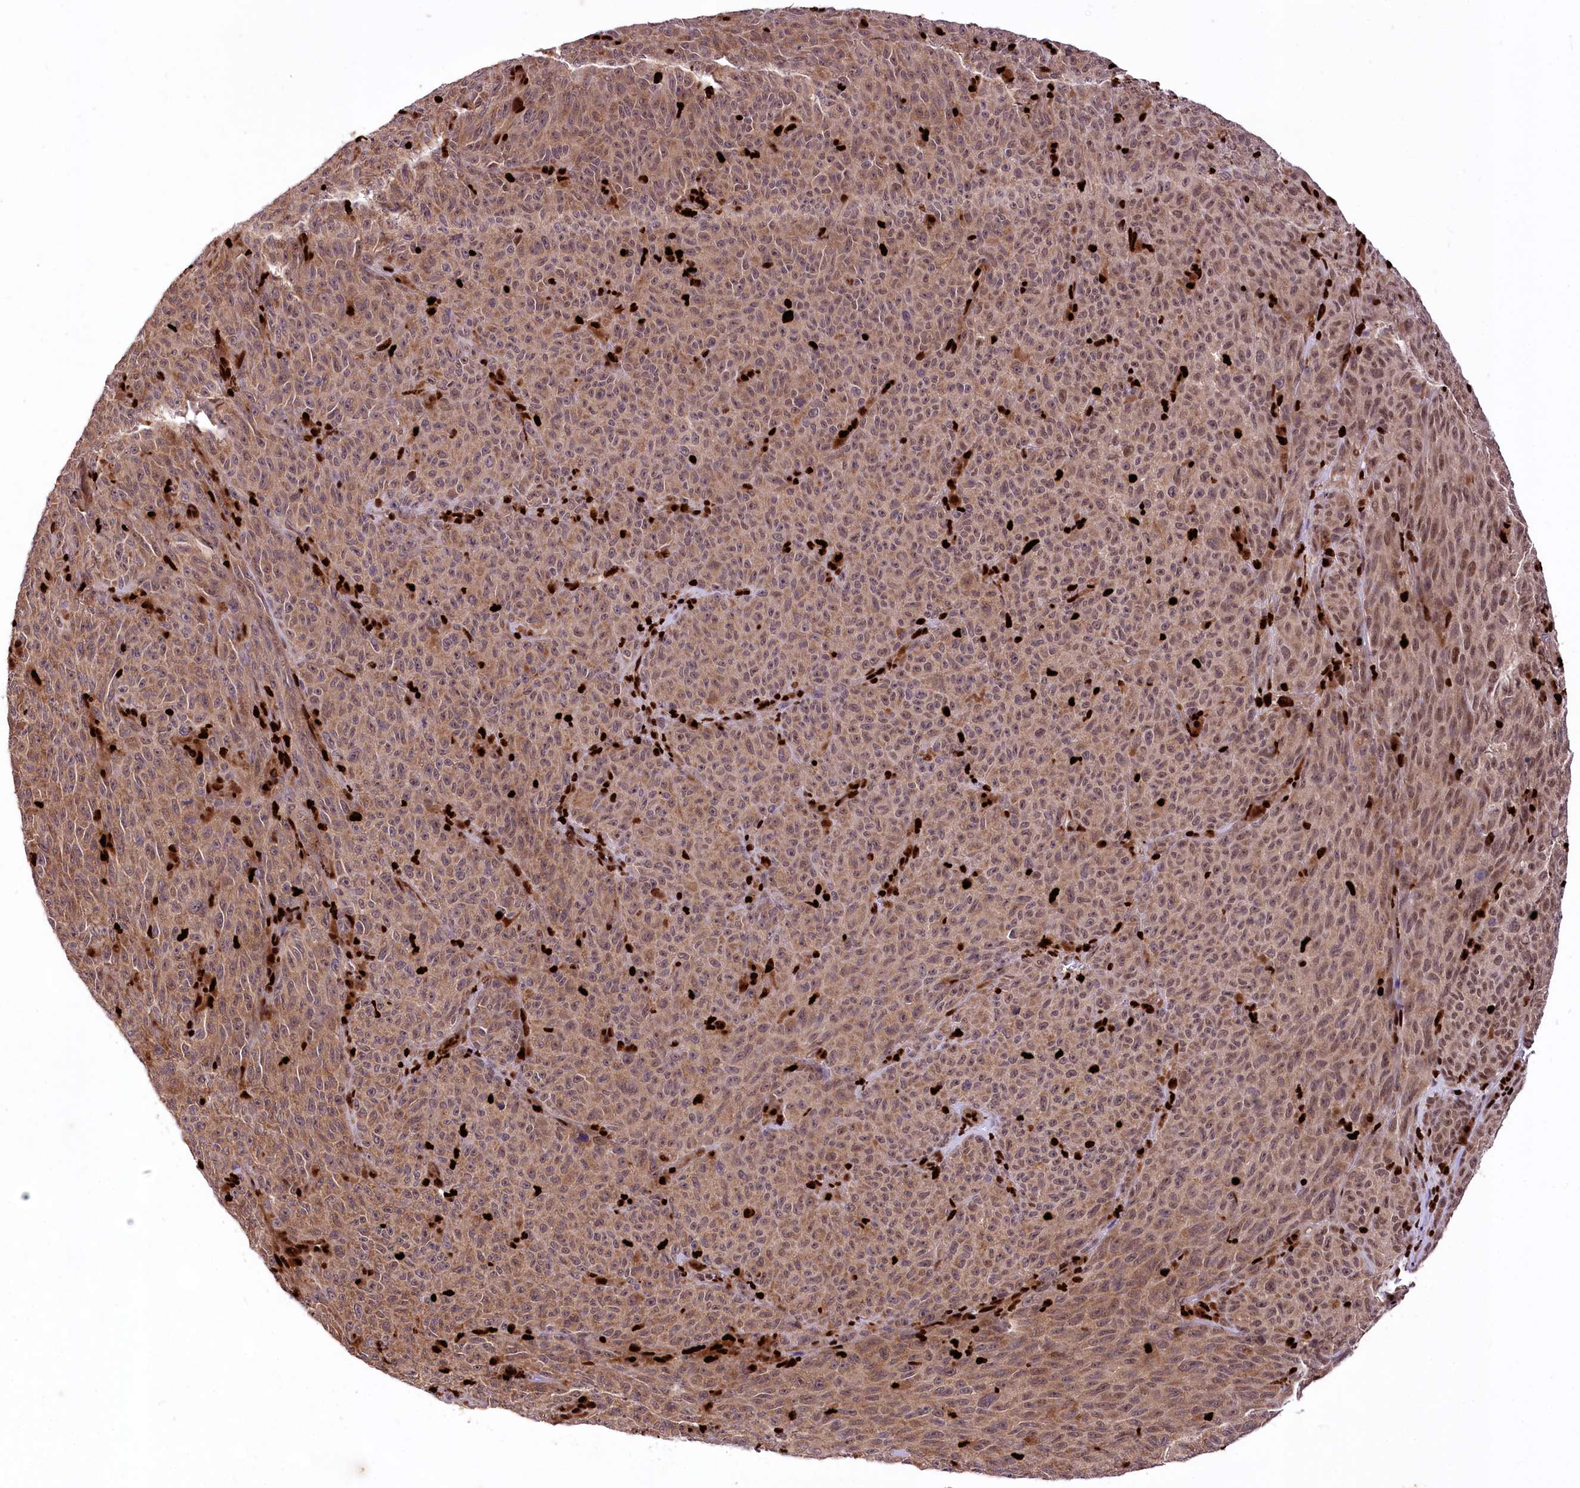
{"staining": {"intensity": "weak", "quantity": ">75%", "location": "cytoplasmic/membranous"}, "tissue": "melanoma", "cell_type": "Tumor cells", "image_type": "cancer", "snomed": [{"axis": "morphology", "description": "Malignant melanoma, NOS"}, {"axis": "topography", "description": "Skin"}], "caption": "Brown immunohistochemical staining in human melanoma demonstrates weak cytoplasmic/membranous staining in approximately >75% of tumor cells. (Brightfield microscopy of DAB IHC at high magnification).", "gene": "FIGN", "patient": {"sex": "female", "age": 82}}